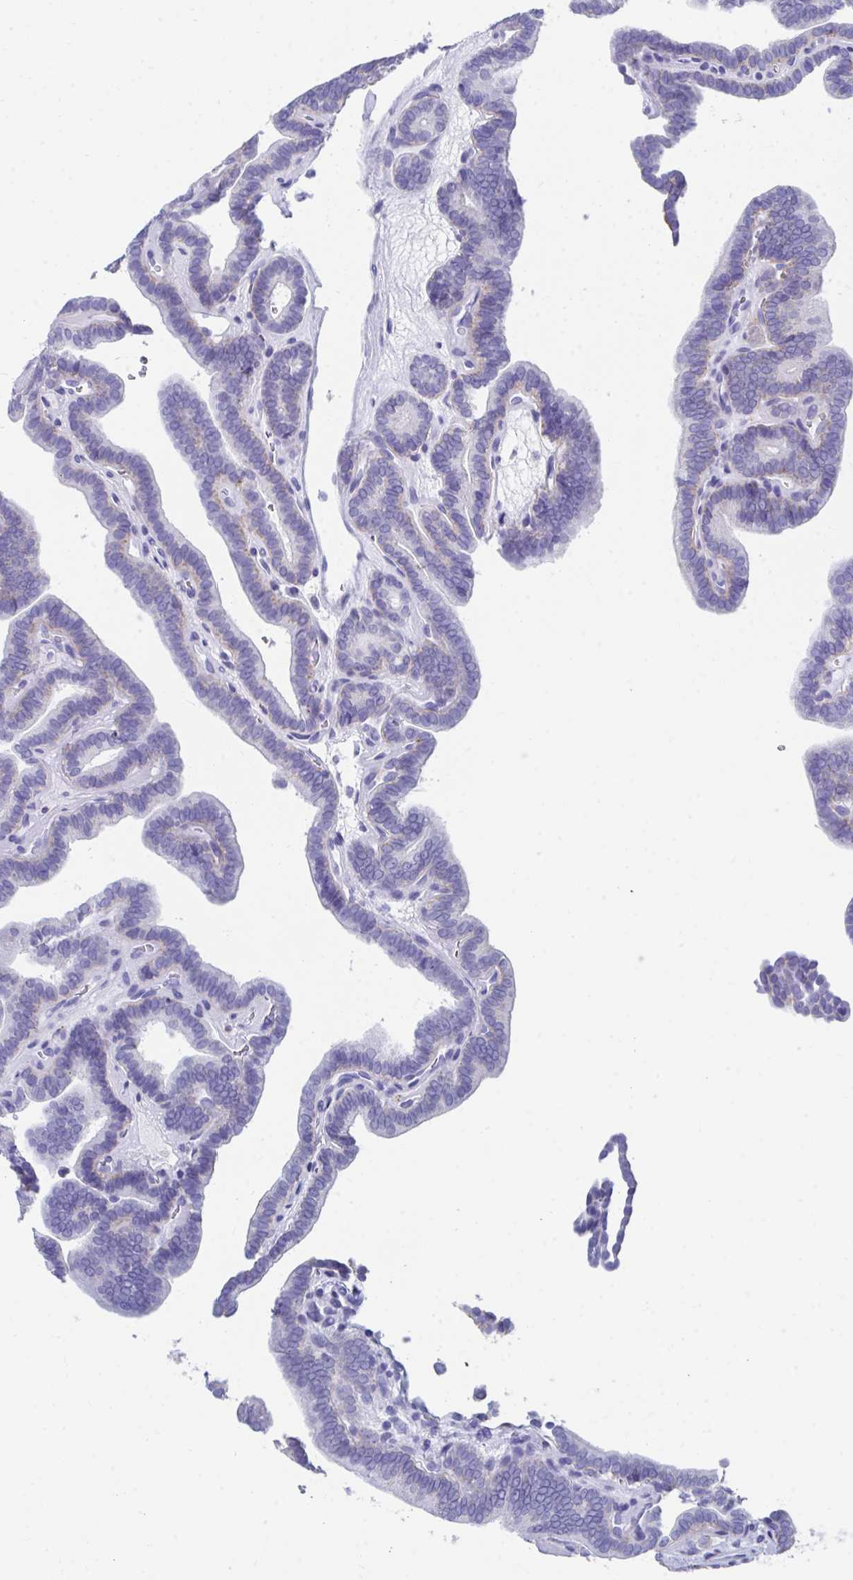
{"staining": {"intensity": "negative", "quantity": "none", "location": "none"}, "tissue": "thyroid cancer", "cell_type": "Tumor cells", "image_type": "cancer", "snomed": [{"axis": "morphology", "description": "Papillary adenocarcinoma, NOS"}, {"axis": "topography", "description": "Thyroid gland"}], "caption": "Immunohistochemistry (IHC) micrograph of human thyroid cancer (papillary adenocarcinoma) stained for a protein (brown), which demonstrates no positivity in tumor cells. The staining is performed using DAB (3,3'-diaminobenzidine) brown chromogen with nuclei counter-stained in using hematoxylin.", "gene": "HGD", "patient": {"sex": "female", "age": 21}}